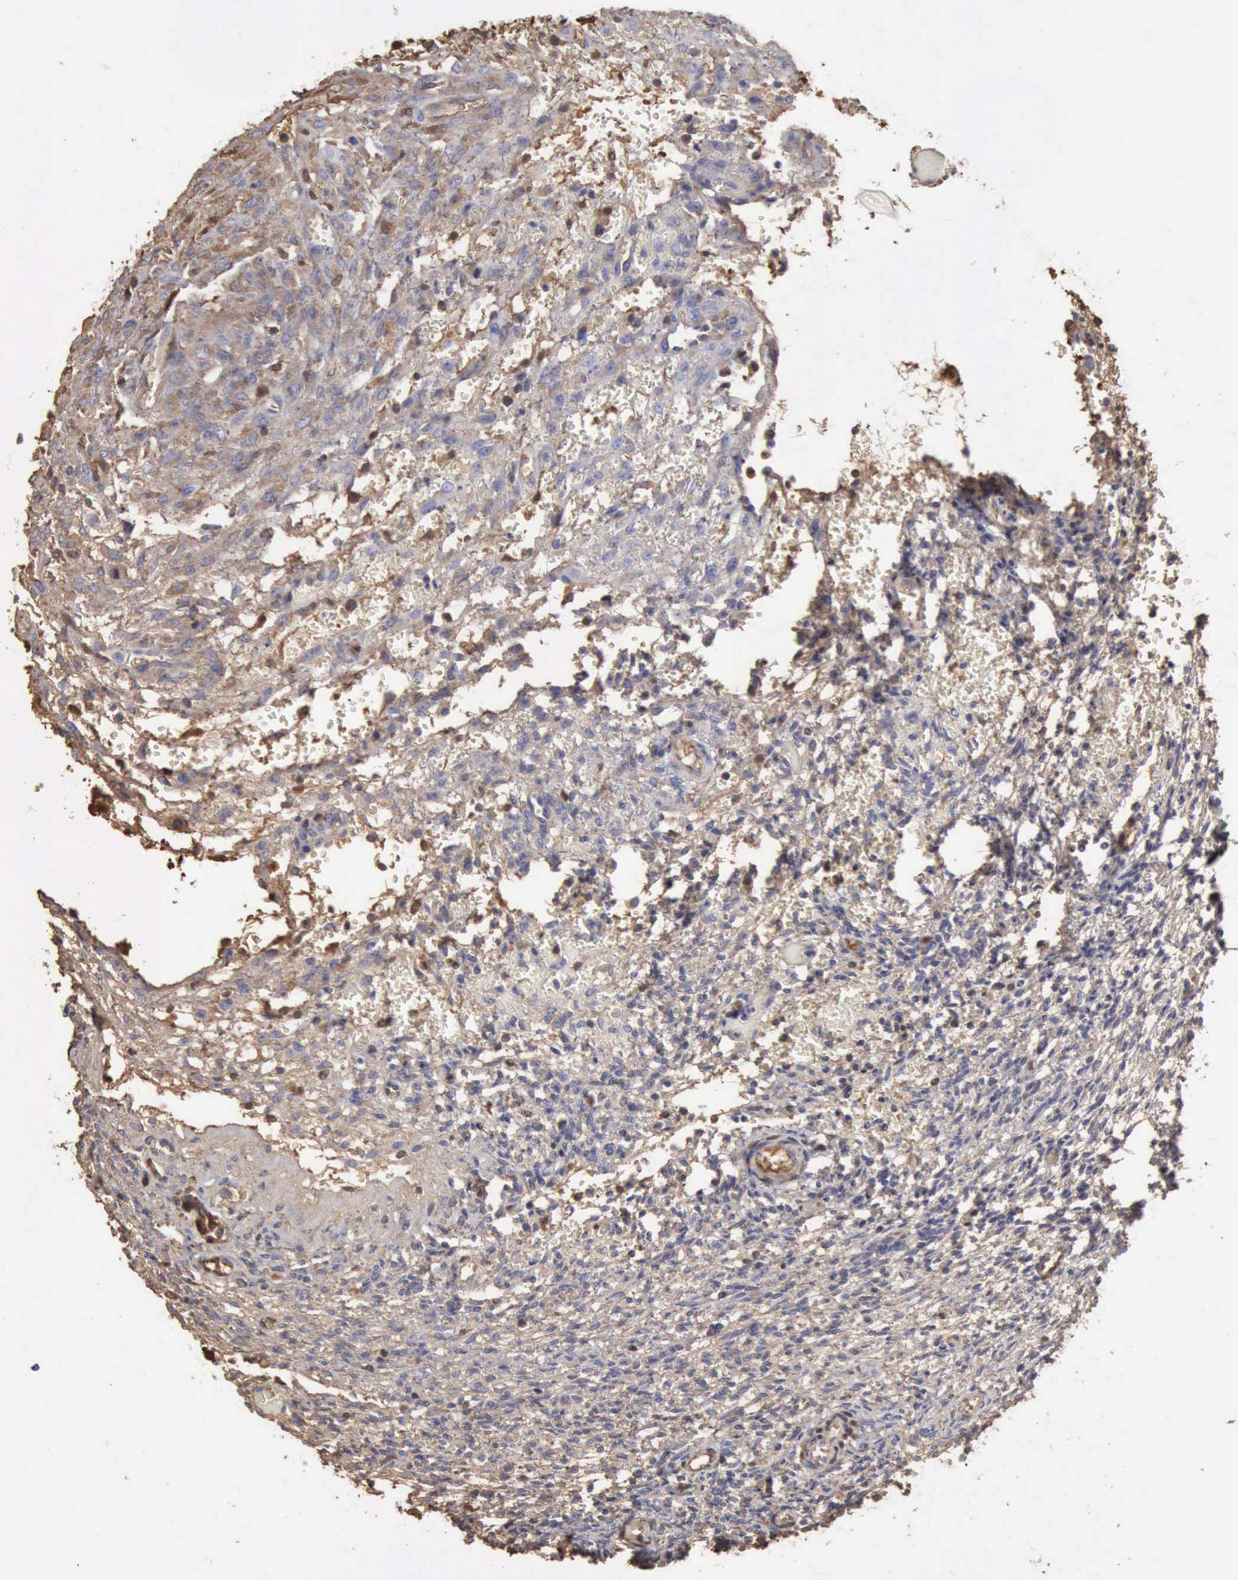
{"staining": {"intensity": "moderate", "quantity": ">75%", "location": "cytoplasmic/membranous"}, "tissue": "ovary", "cell_type": "Follicle cells", "image_type": "normal", "snomed": [{"axis": "morphology", "description": "Normal tissue, NOS"}, {"axis": "topography", "description": "Ovary"}], "caption": "Immunohistochemical staining of unremarkable ovary reveals moderate cytoplasmic/membranous protein positivity in approximately >75% of follicle cells. The staining is performed using DAB brown chromogen to label protein expression. The nuclei are counter-stained blue using hematoxylin.", "gene": "SERPINA1", "patient": {"sex": "female", "age": 39}}